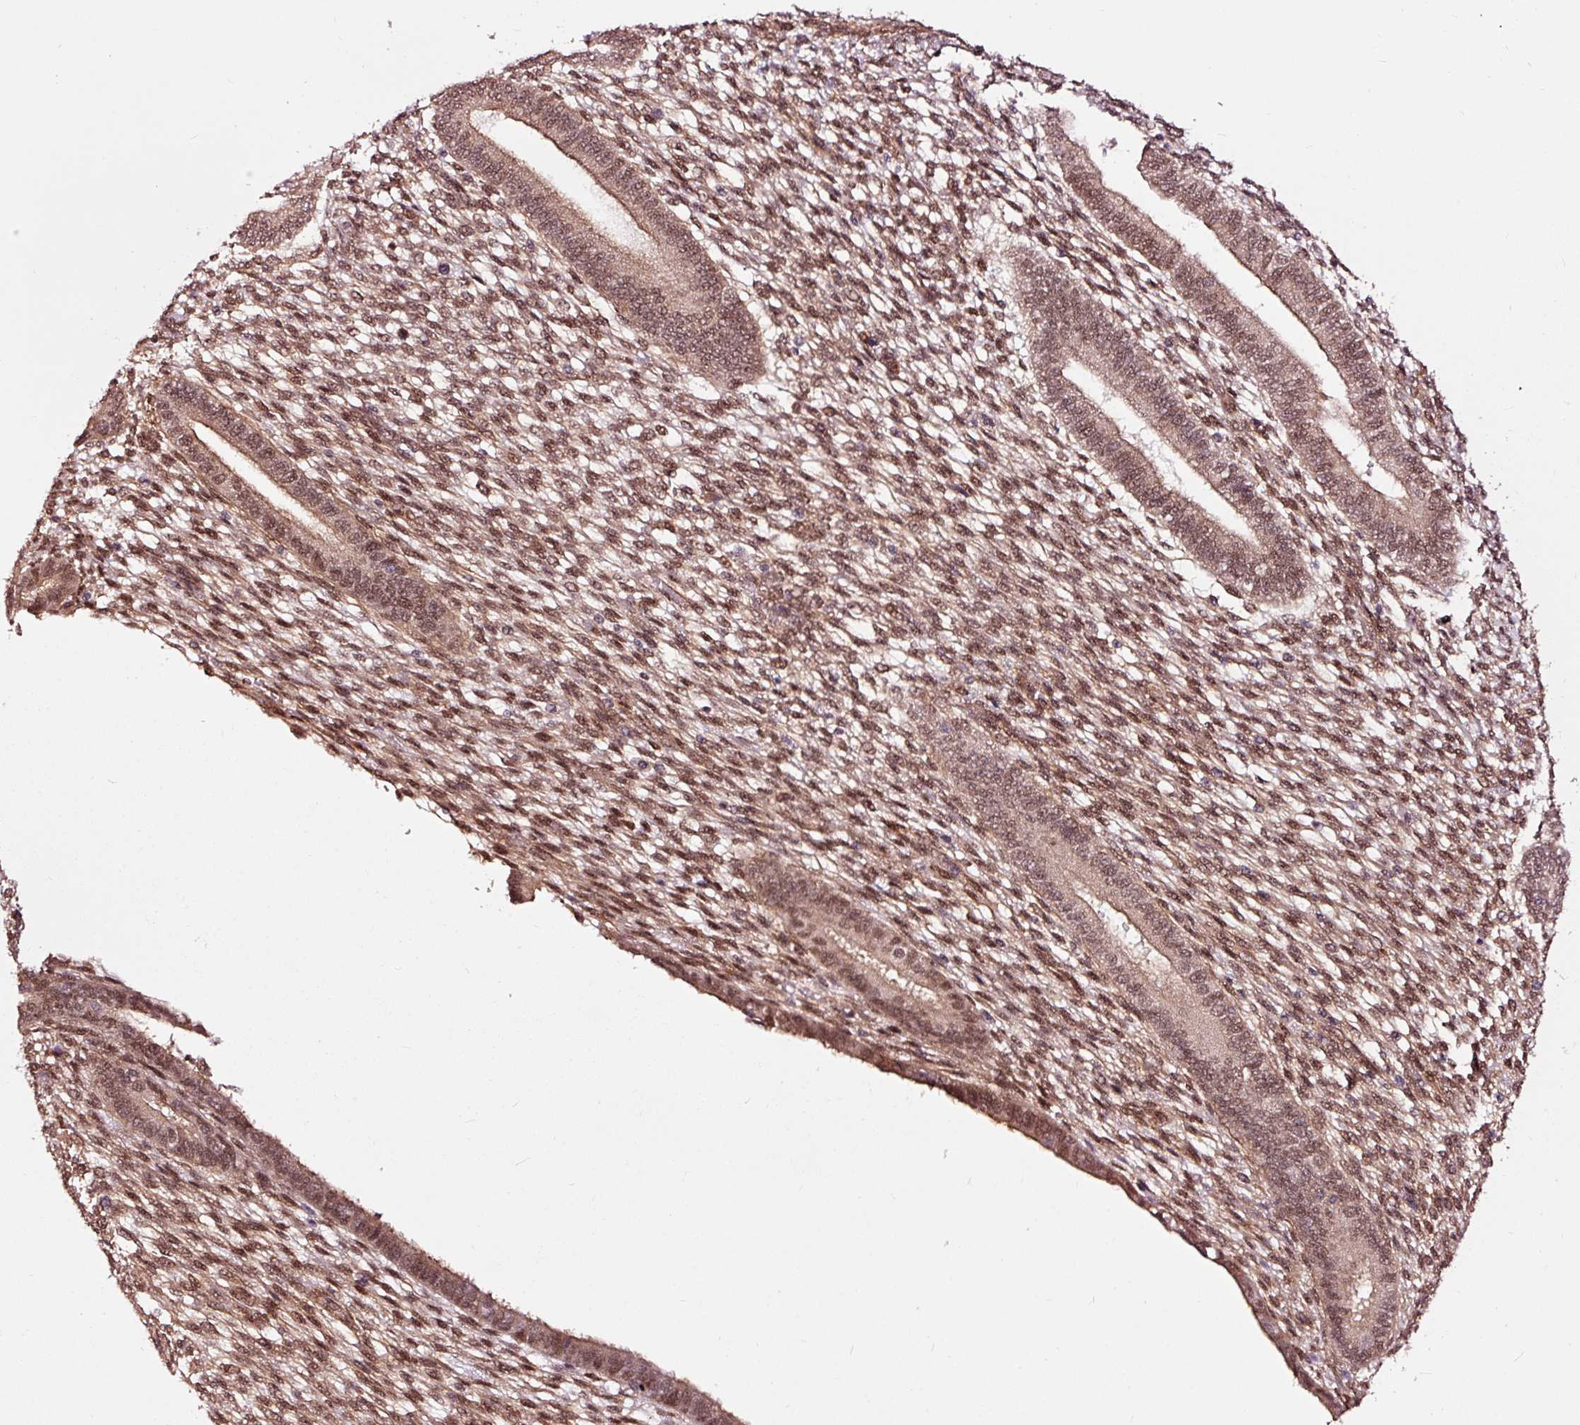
{"staining": {"intensity": "moderate", "quantity": ">75%", "location": "nuclear"}, "tissue": "endometrium", "cell_type": "Cells in endometrial stroma", "image_type": "normal", "snomed": [{"axis": "morphology", "description": "Normal tissue, NOS"}, {"axis": "topography", "description": "Endometrium"}], "caption": "This is an image of immunohistochemistry staining of benign endometrium, which shows moderate positivity in the nuclear of cells in endometrial stroma.", "gene": "TPM1", "patient": {"sex": "female", "age": 36}}